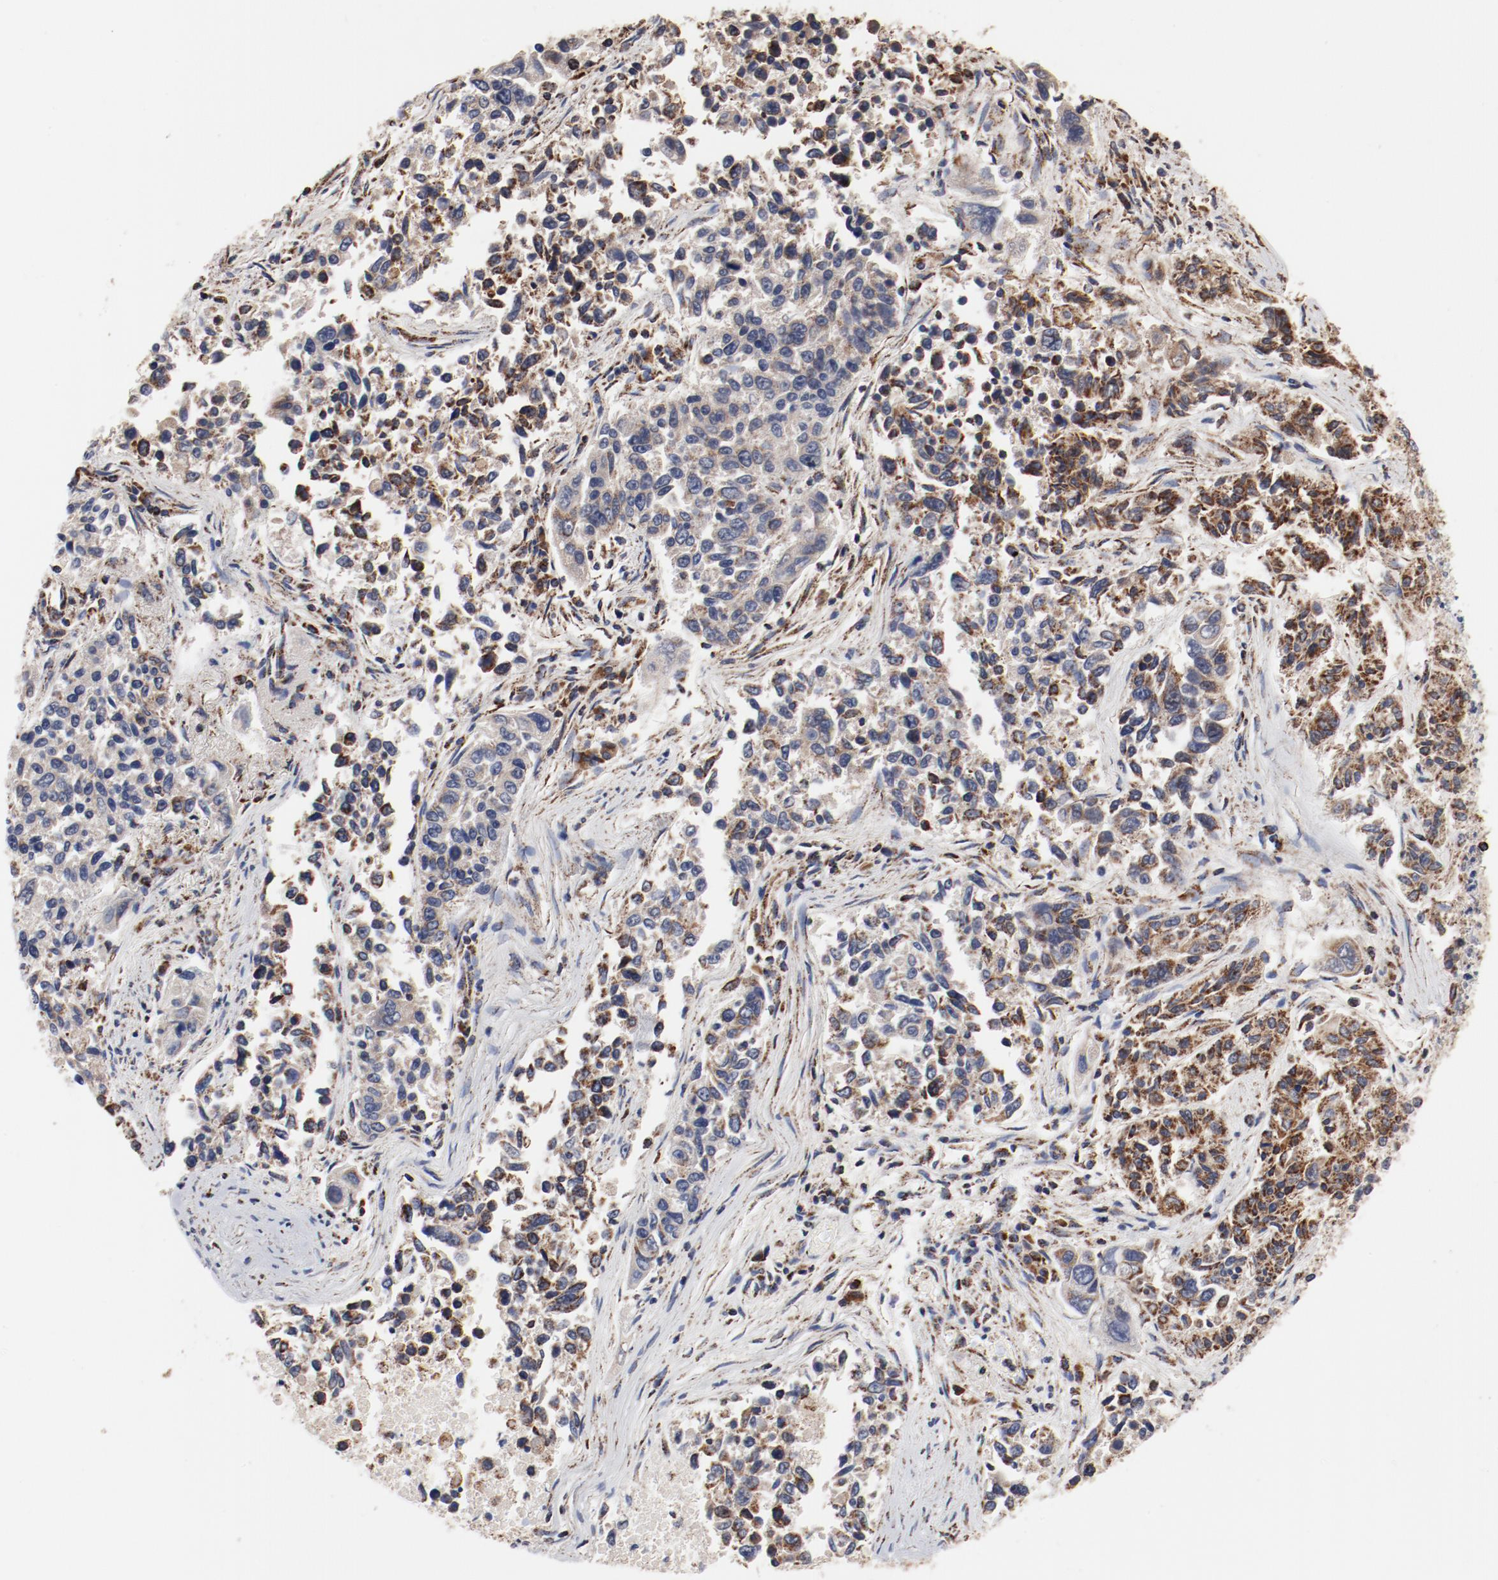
{"staining": {"intensity": "moderate", "quantity": ">75%", "location": "cytoplasmic/membranous"}, "tissue": "lung cancer", "cell_type": "Tumor cells", "image_type": "cancer", "snomed": [{"axis": "morphology", "description": "Adenocarcinoma, NOS"}, {"axis": "topography", "description": "Lung"}], "caption": "Protein staining by IHC reveals moderate cytoplasmic/membranous staining in about >75% of tumor cells in lung adenocarcinoma.", "gene": "NDUFV2", "patient": {"sex": "male", "age": 84}}